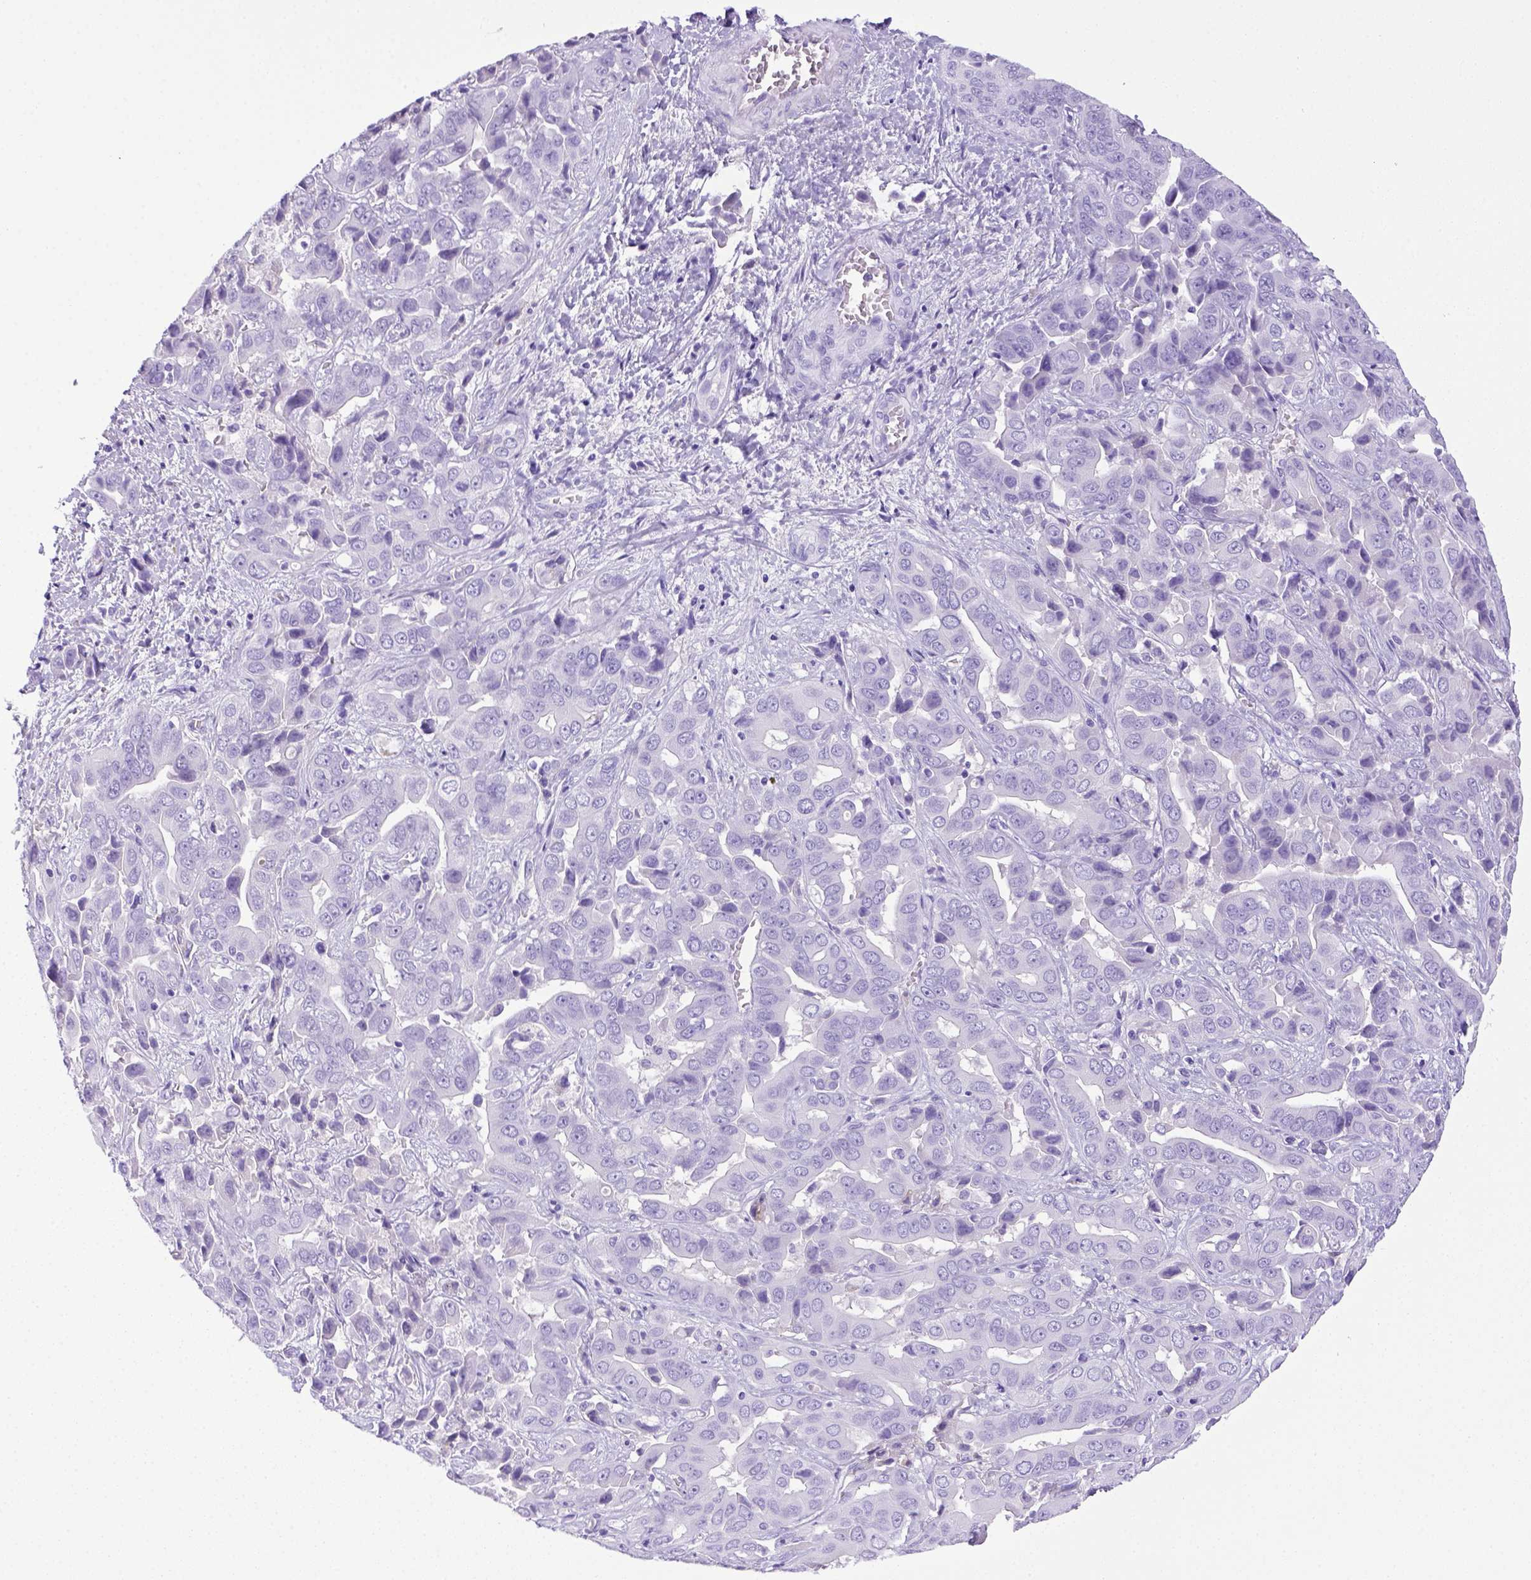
{"staining": {"intensity": "negative", "quantity": "none", "location": "none"}, "tissue": "liver cancer", "cell_type": "Tumor cells", "image_type": "cancer", "snomed": [{"axis": "morphology", "description": "Cholangiocarcinoma"}, {"axis": "topography", "description": "Liver"}], "caption": "High magnification brightfield microscopy of liver cancer stained with DAB (brown) and counterstained with hematoxylin (blue): tumor cells show no significant staining.", "gene": "ITIH4", "patient": {"sex": "female", "age": 52}}